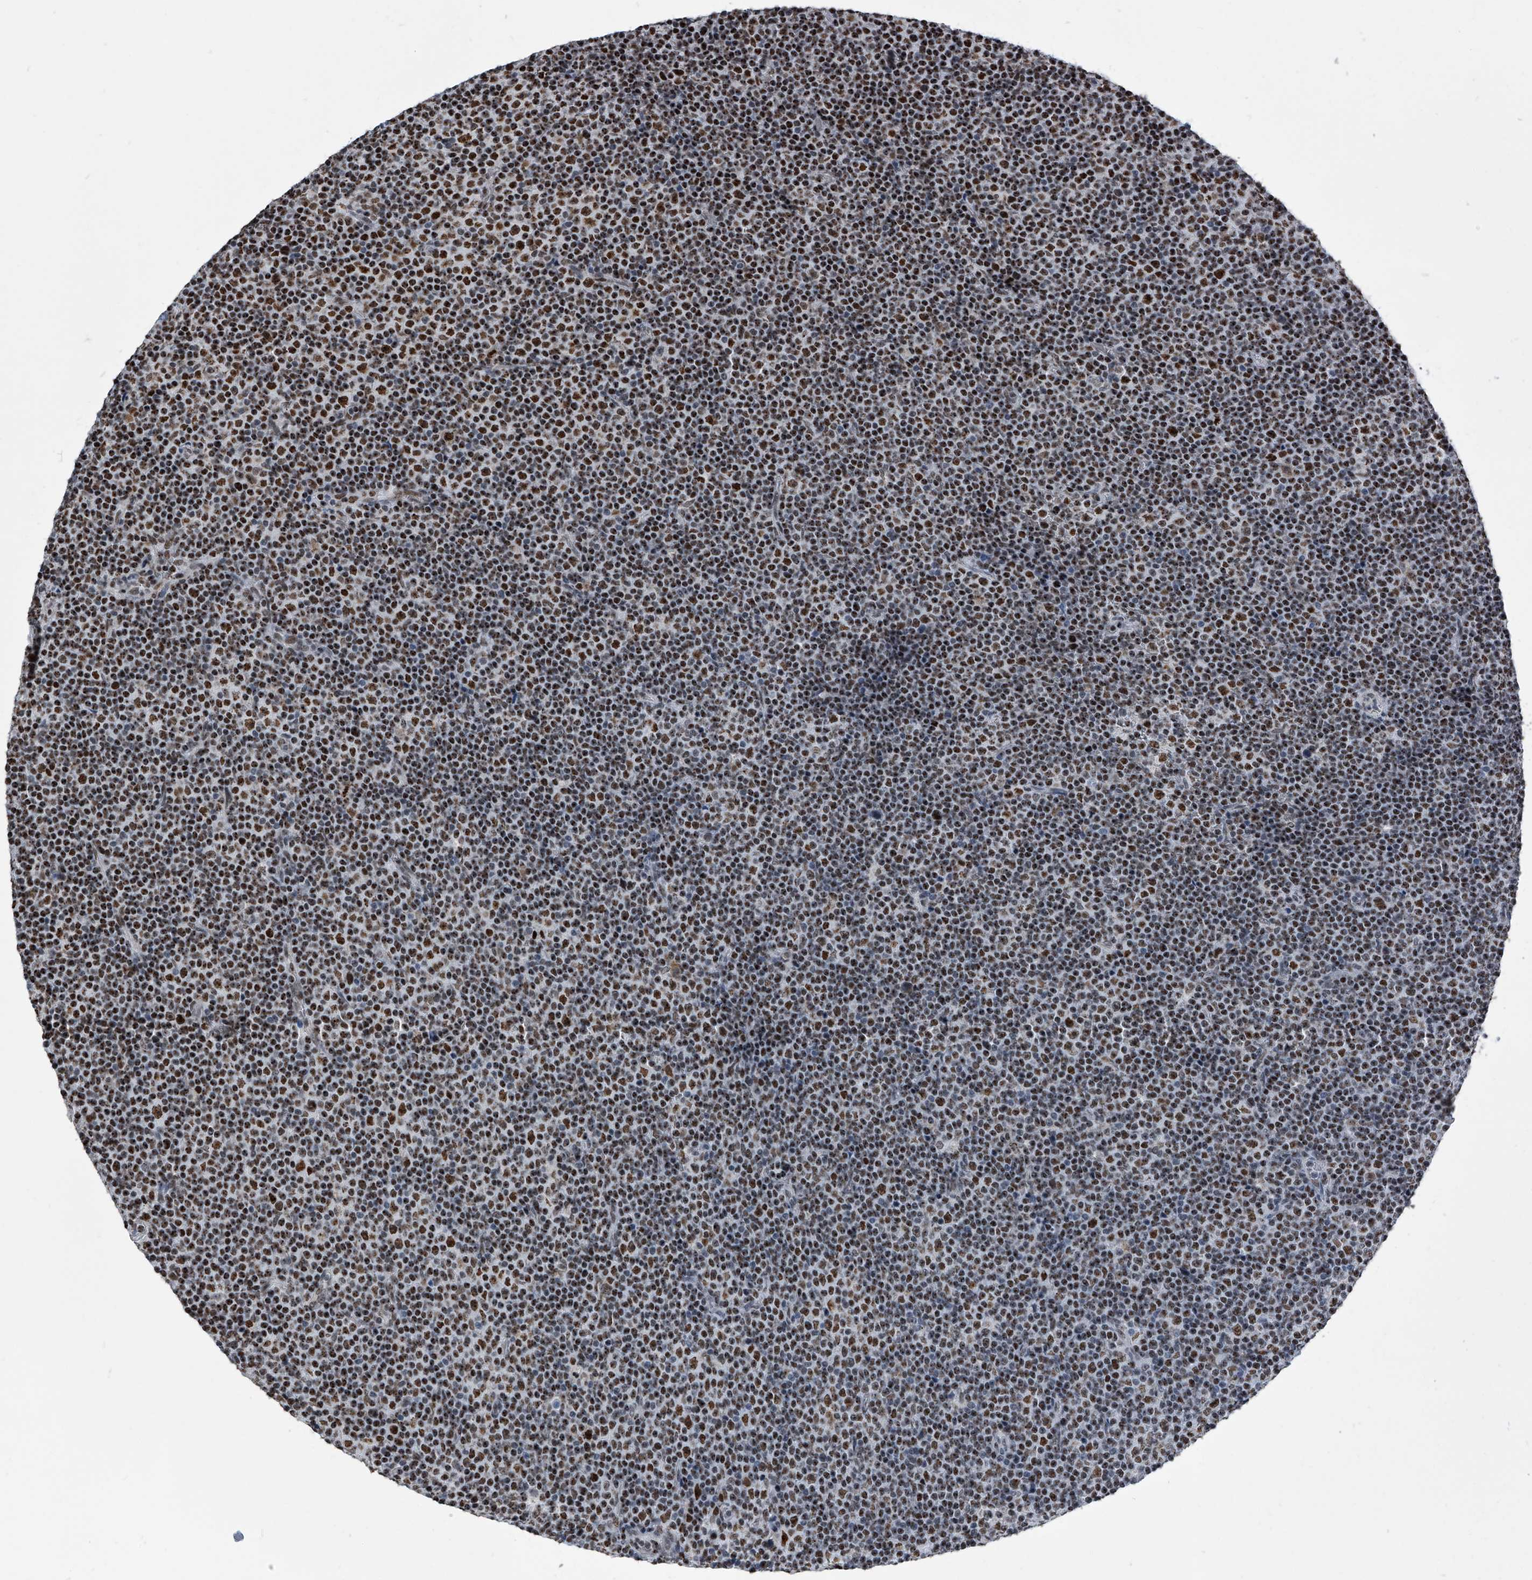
{"staining": {"intensity": "strong", "quantity": ">75%", "location": "nuclear"}, "tissue": "lymphoma", "cell_type": "Tumor cells", "image_type": "cancer", "snomed": [{"axis": "morphology", "description": "Malignant lymphoma, non-Hodgkin's type, Low grade"}, {"axis": "topography", "description": "Lymph node"}], "caption": "There is high levels of strong nuclear expression in tumor cells of lymphoma, as demonstrated by immunohistochemical staining (brown color).", "gene": "SIM2", "patient": {"sex": "female", "age": 67}}